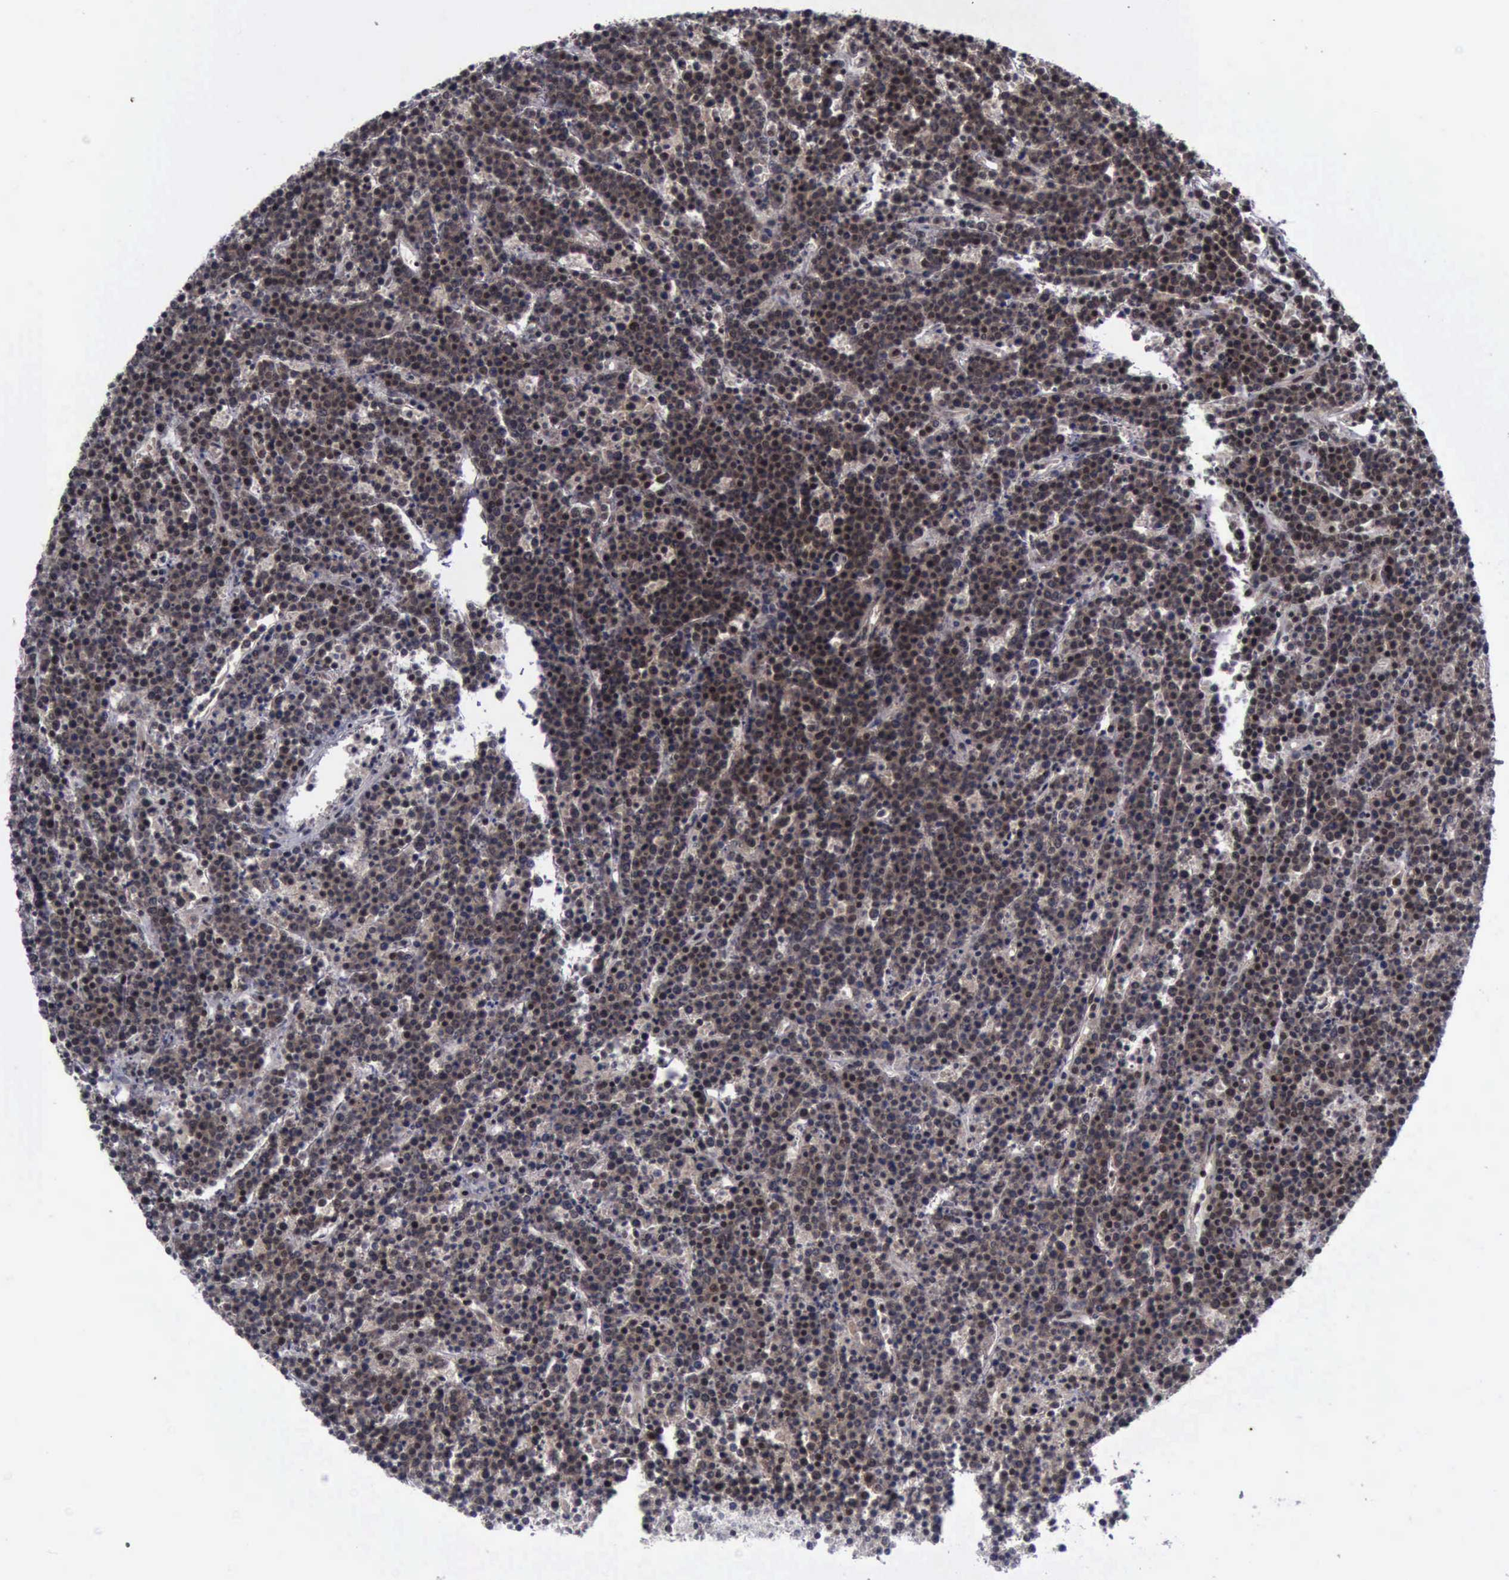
{"staining": {"intensity": "strong", "quantity": ">75%", "location": "cytoplasmic/membranous,nuclear"}, "tissue": "lymphoma", "cell_type": "Tumor cells", "image_type": "cancer", "snomed": [{"axis": "morphology", "description": "Malignant lymphoma, non-Hodgkin's type, High grade"}, {"axis": "topography", "description": "Ovary"}], "caption": "Immunohistochemistry (IHC) histopathology image of neoplastic tissue: human malignant lymphoma, non-Hodgkin's type (high-grade) stained using IHC shows high levels of strong protein expression localized specifically in the cytoplasmic/membranous and nuclear of tumor cells, appearing as a cytoplasmic/membranous and nuclear brown color.", "gene": "ATM", "patient": {"sex": "female", "age": 56}}